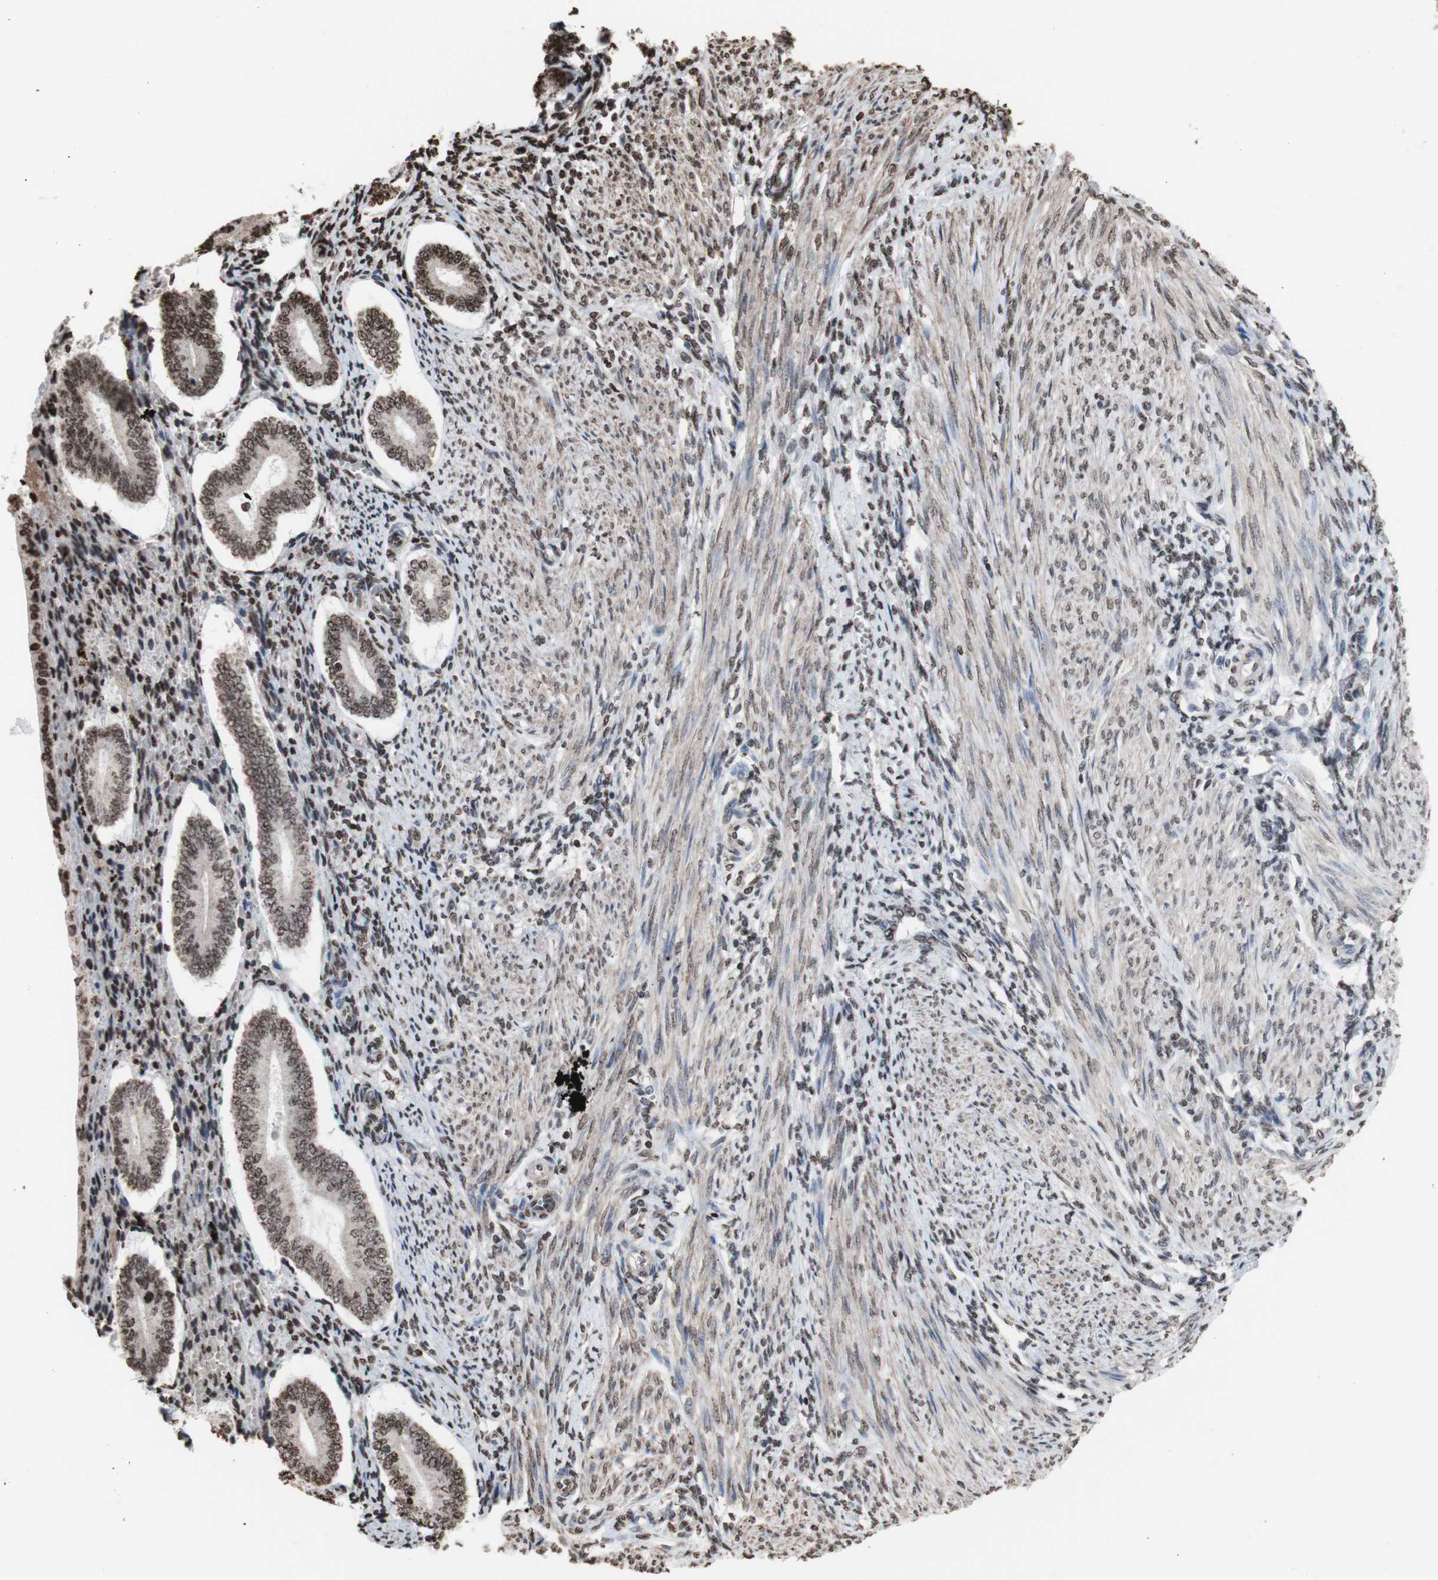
{"staining": {"intensity": "moderate", "quantity": "25%-75%", "location": "nuclear"}, "tissue": "endometrium", "cell_type": "Cells in endometrial stroma", "image_type": "normal", "snomed": [{"axis": "morphology", "description": "Normal tissue, NOS"}, {"axis": "topography", "description": "Endometrium"}], "caption": "Immunohistochemistry (IHC) (DAB) staining of normal endometrium demonstrates moderate nuclear protein positivity in about 25%-75% of cells in endometrial stroma.", "gene": "SNAI2", "patient": {"sex": "female", "age": 42}}